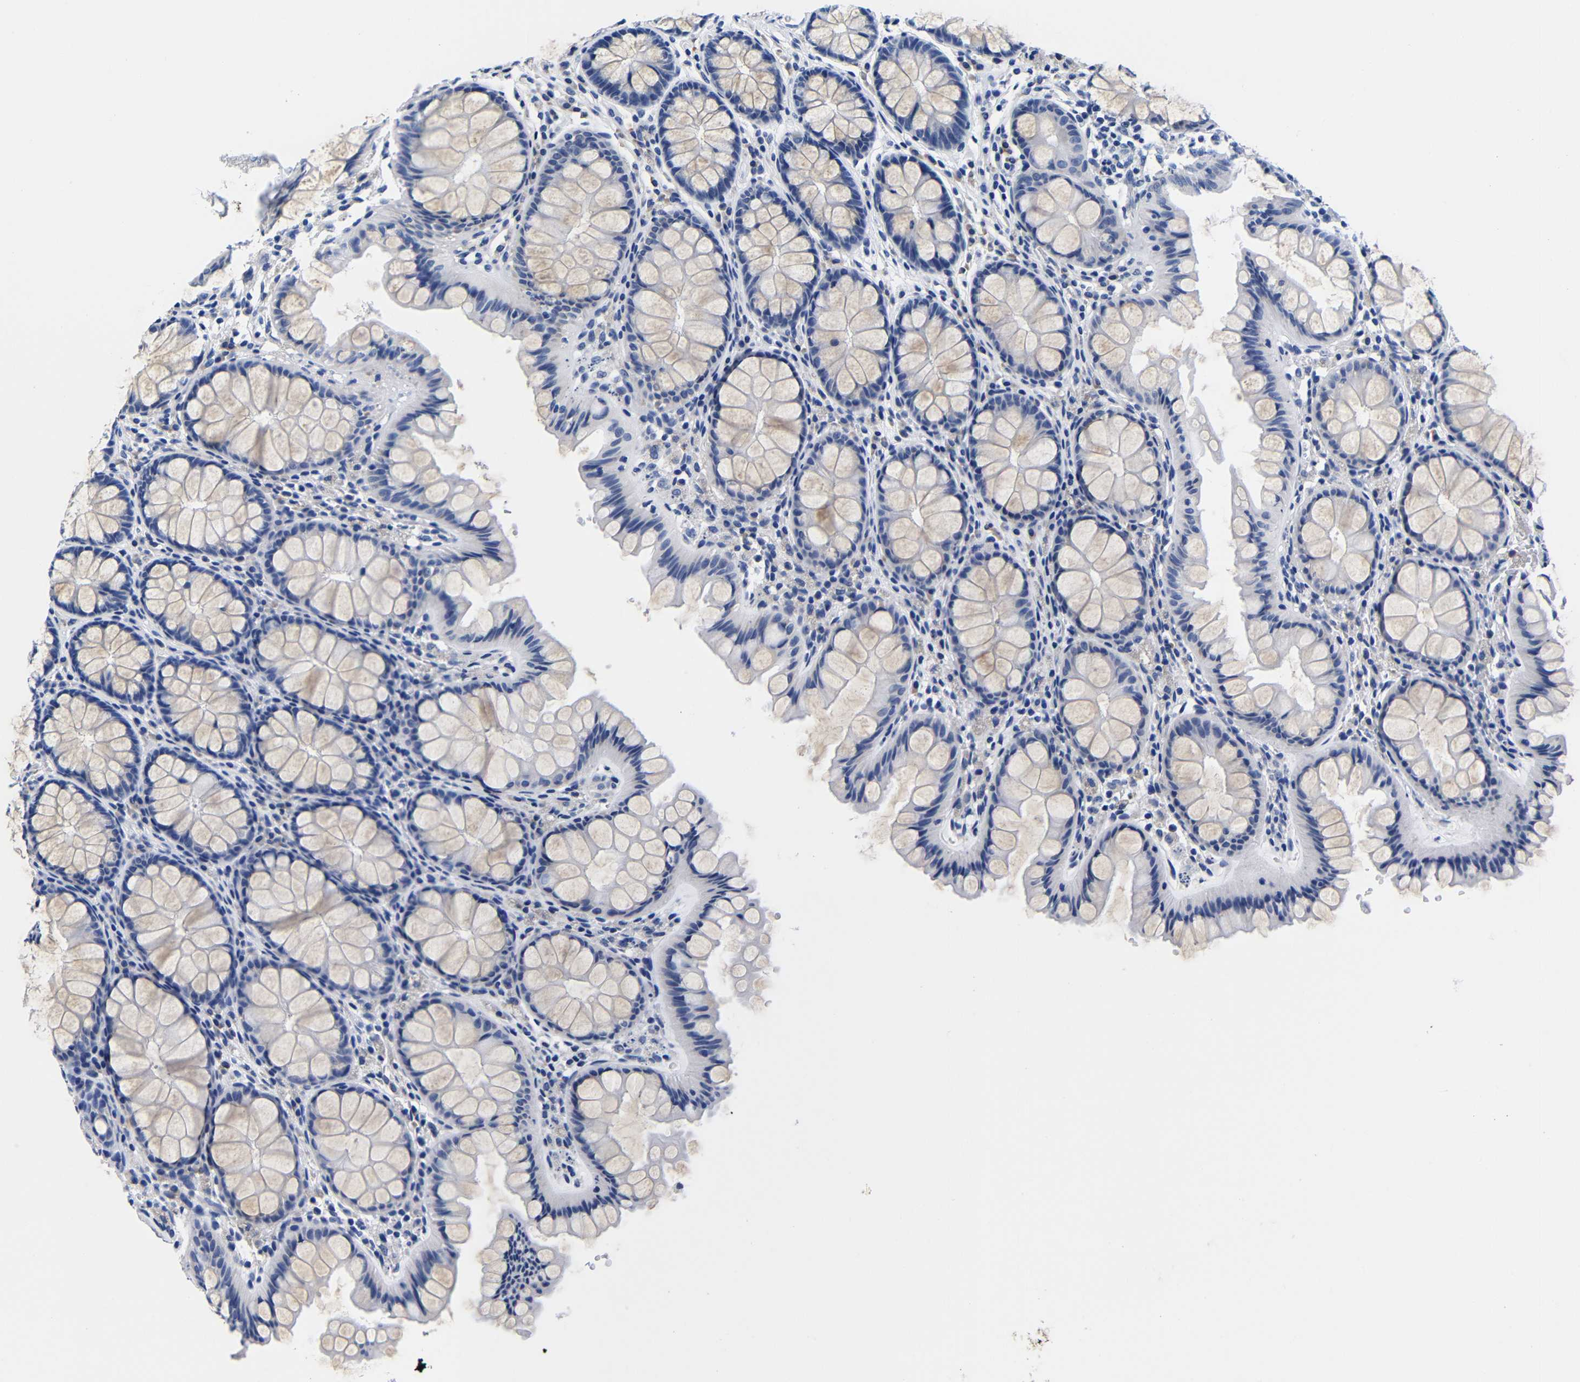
{"staining": {"intensity": "negative", "quantity": "none", "location": "none"}, "tissue": "colon", "cell_type": "Endothelial cells", "image_type": "normal", "snomed": [{"axis": "morphology", "description": "Normal tissue, NOS"}, {"axis": "topography", "description": "Colon"}], "caption": "High magnification brightfield microscopy of benign colon stained with DAB (brown) and counterstained with hematoxylin (blue): endothelial cells show no significant expression. (DAB immunohistochemistry visualized using brightfield microscopy, high magnification).", "gene": "CLEC4G", "patient": {"sex": "female", "age": 55}}